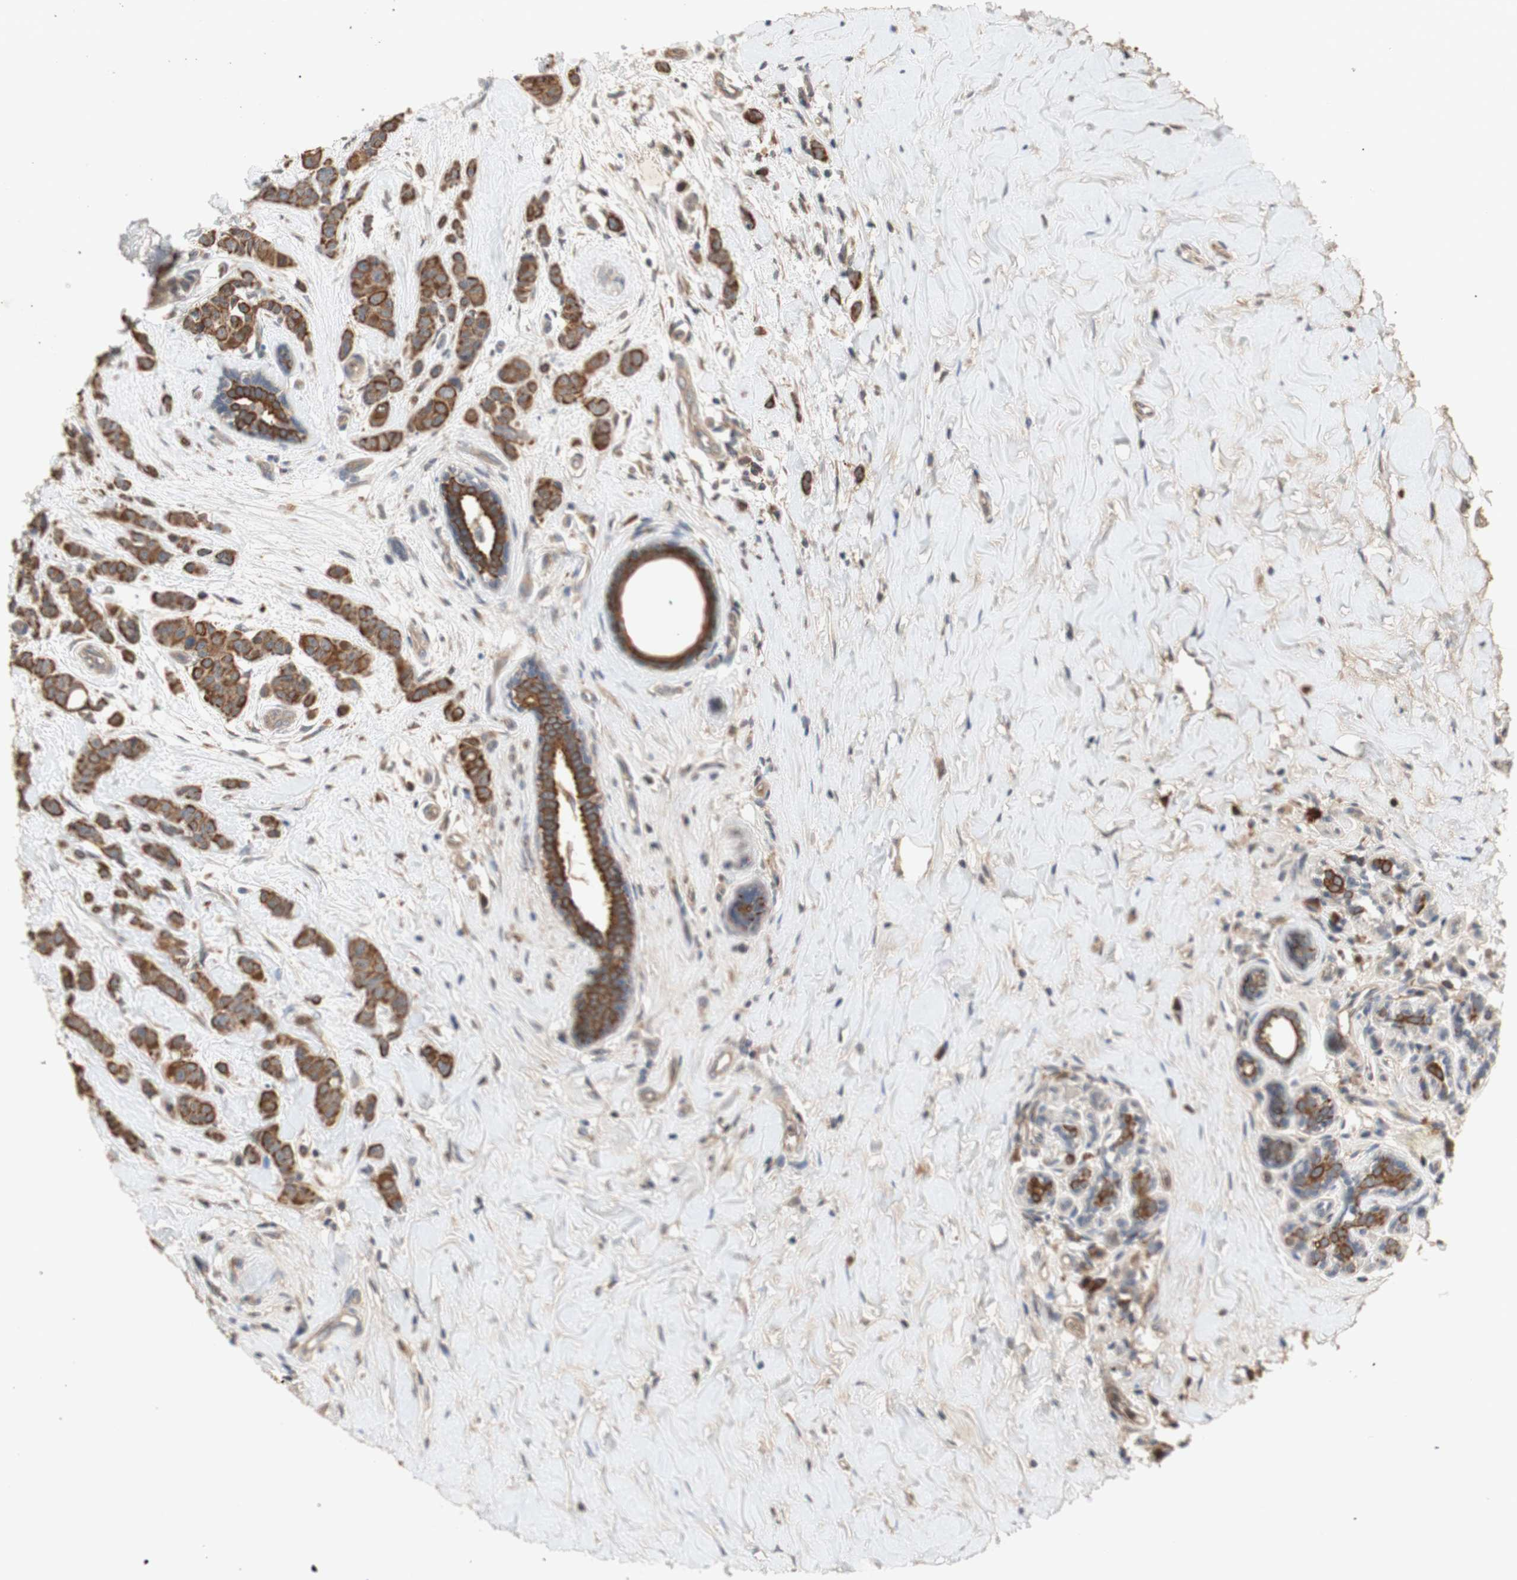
{"staining": {"intensity": "strong", "quantity": ">75%", "location": "cytoplasmic/membranous"}, "tissue": "breast cancer", "cell_type": "Tumor cells", "image_type": "cancer", "snomed": [{"axis": "morphology", "description": "Normal tissue, NOS"}, {"axis": "morphology", "description": "Duct carcinoma"}, {"axis": "topography", "description": "Breast"}], "caption": "Human breast infiltrating ductal carcinoma stained with a brown dye reveals strong cytoplasmic/membranous positive staining in approximately >75% of tumor cells.", "gene": "PKN1", "patient": {"sex": "female", "age": 40}}